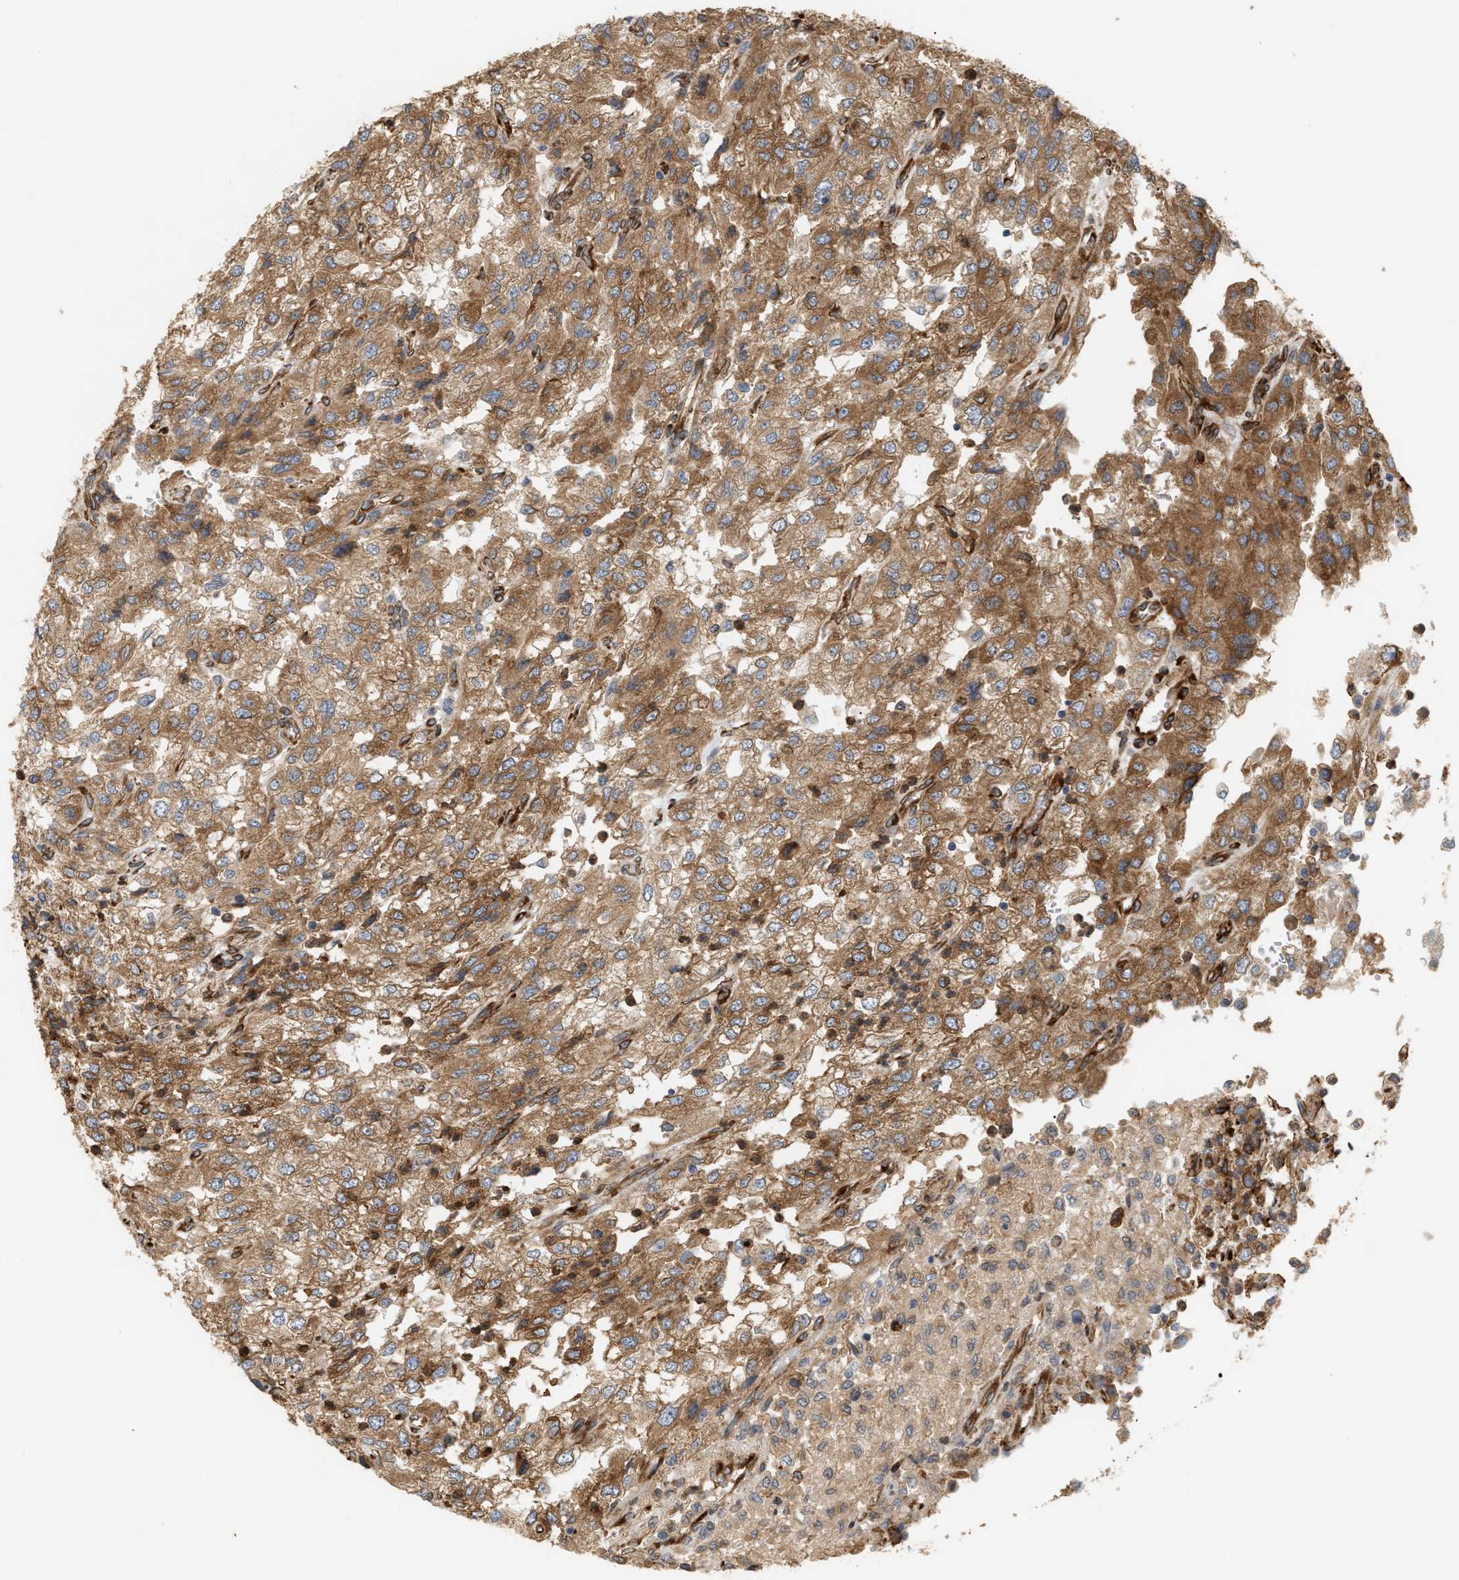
{"staining": {"intensity": "moderate", "quantity": ">75%", "location": "cytoplasmic/membranous"}, "tissue": "renal cancer", "cell_type": "Tumor cells", "image_type": "cancer", "snomed": [{"axis": "morphology", "description": "Adenocarcinoma, NOS"}, {"axis": "topography", "description": "Kidney"}], "caption": "Immunohistochemical staining of renal cancer shows moderate cytoplasmic/membranous protein positivity in approximately >75% of tumor cells.", "gene": "PLCD1", "patient": {"sex": "female", "age": 54}}